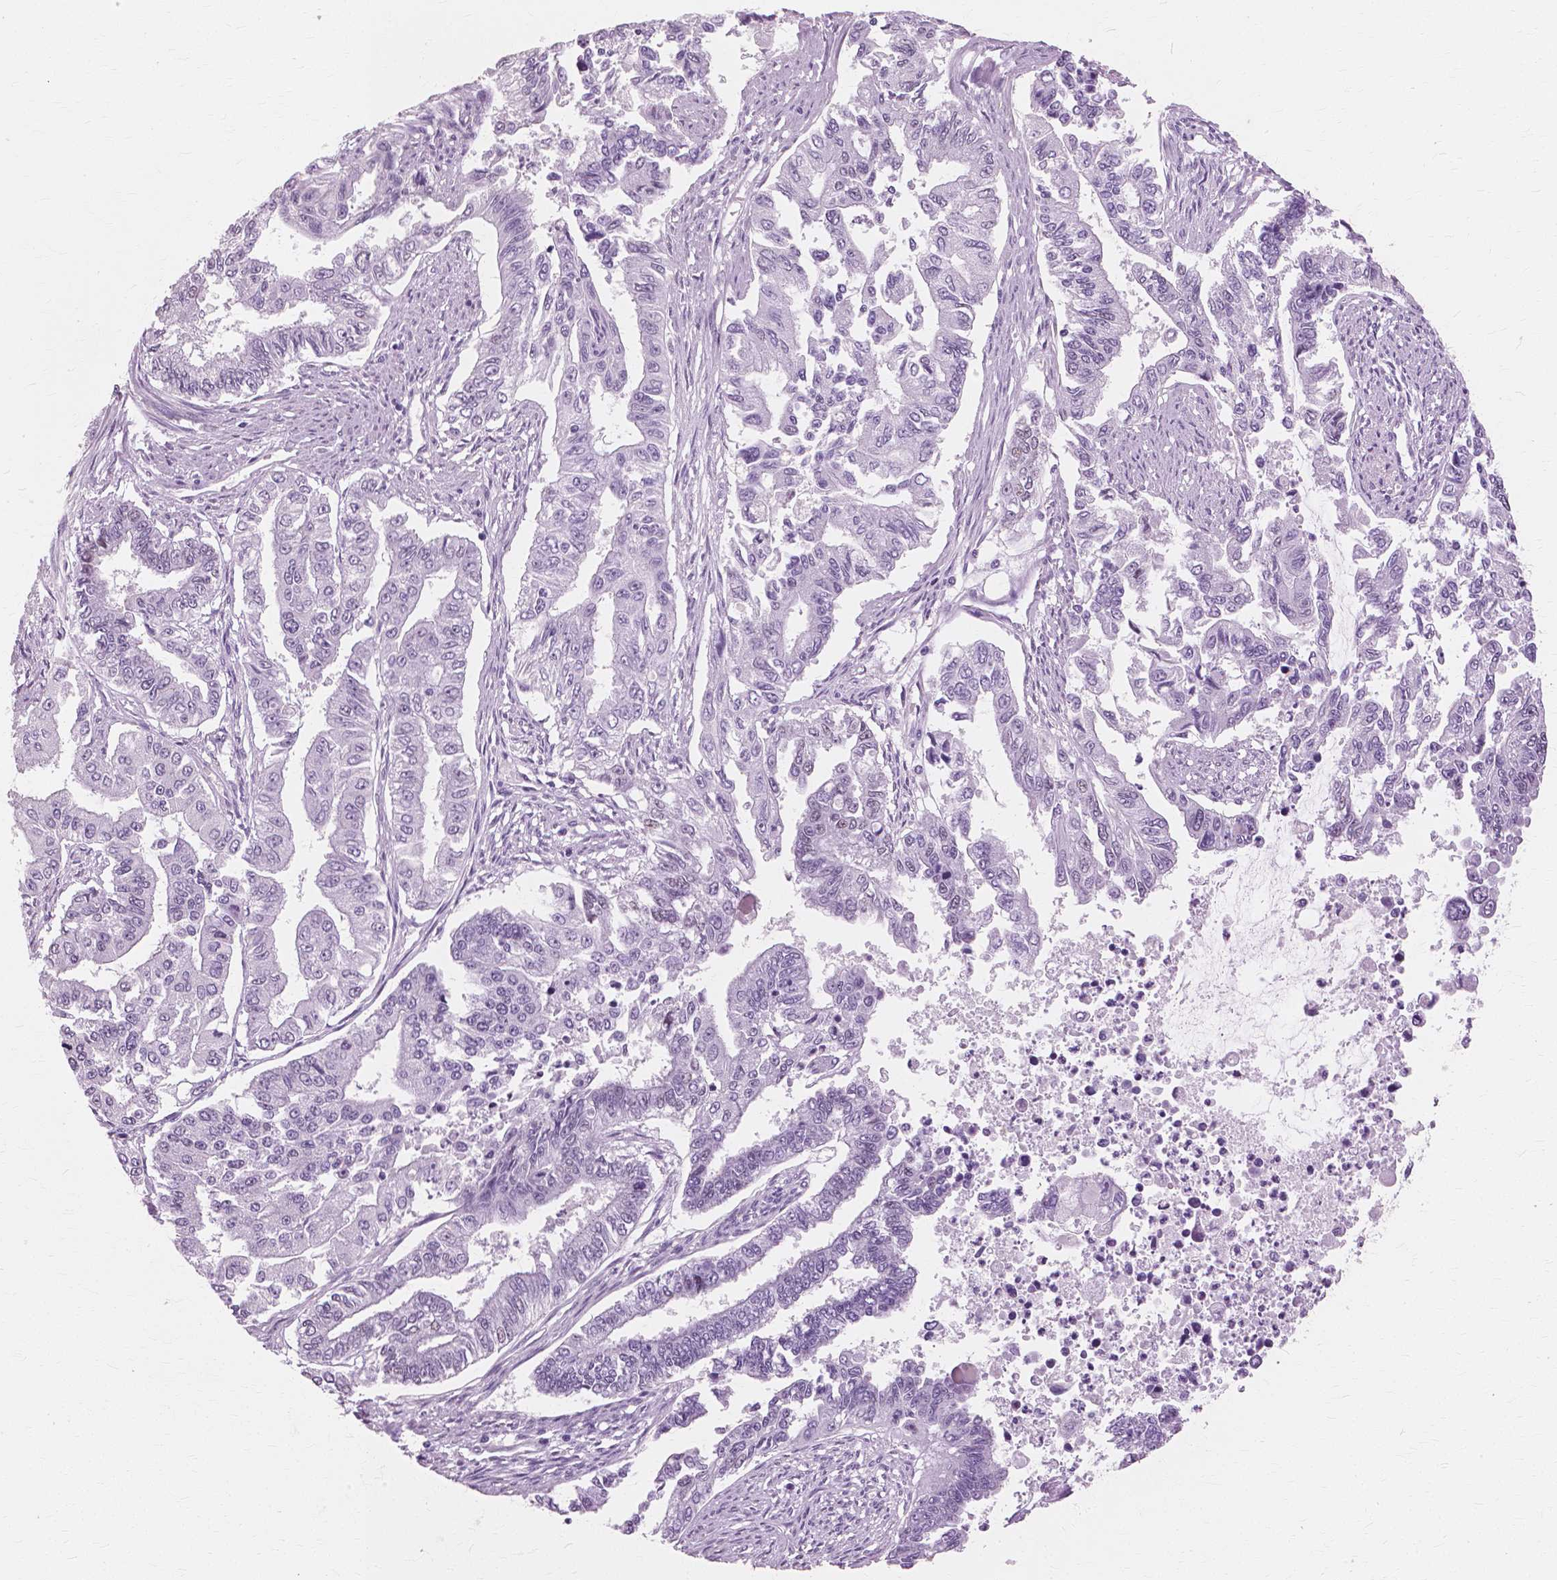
{"staining": {"intensity": "negative", "quantity": "none", "location": "none"}, "tissue": "endometrial cancer", "cell_type": "Tumor cells", "image_type": "cancer", "snomed": [{"axis": "morphology", "description": "Adenocarcinoma, NOS"}, {"axis": "topography", "description": "Uterus"}], "caption": "Micrograph shows no protein staining in tumor cells of endometrial cancer tissue. (DAB (3,3'-diaminobenzidine) IHC with hematoxylin counter stain).", "gene": "SFTPD", "patient": {"sex": "female", "age": 59}}